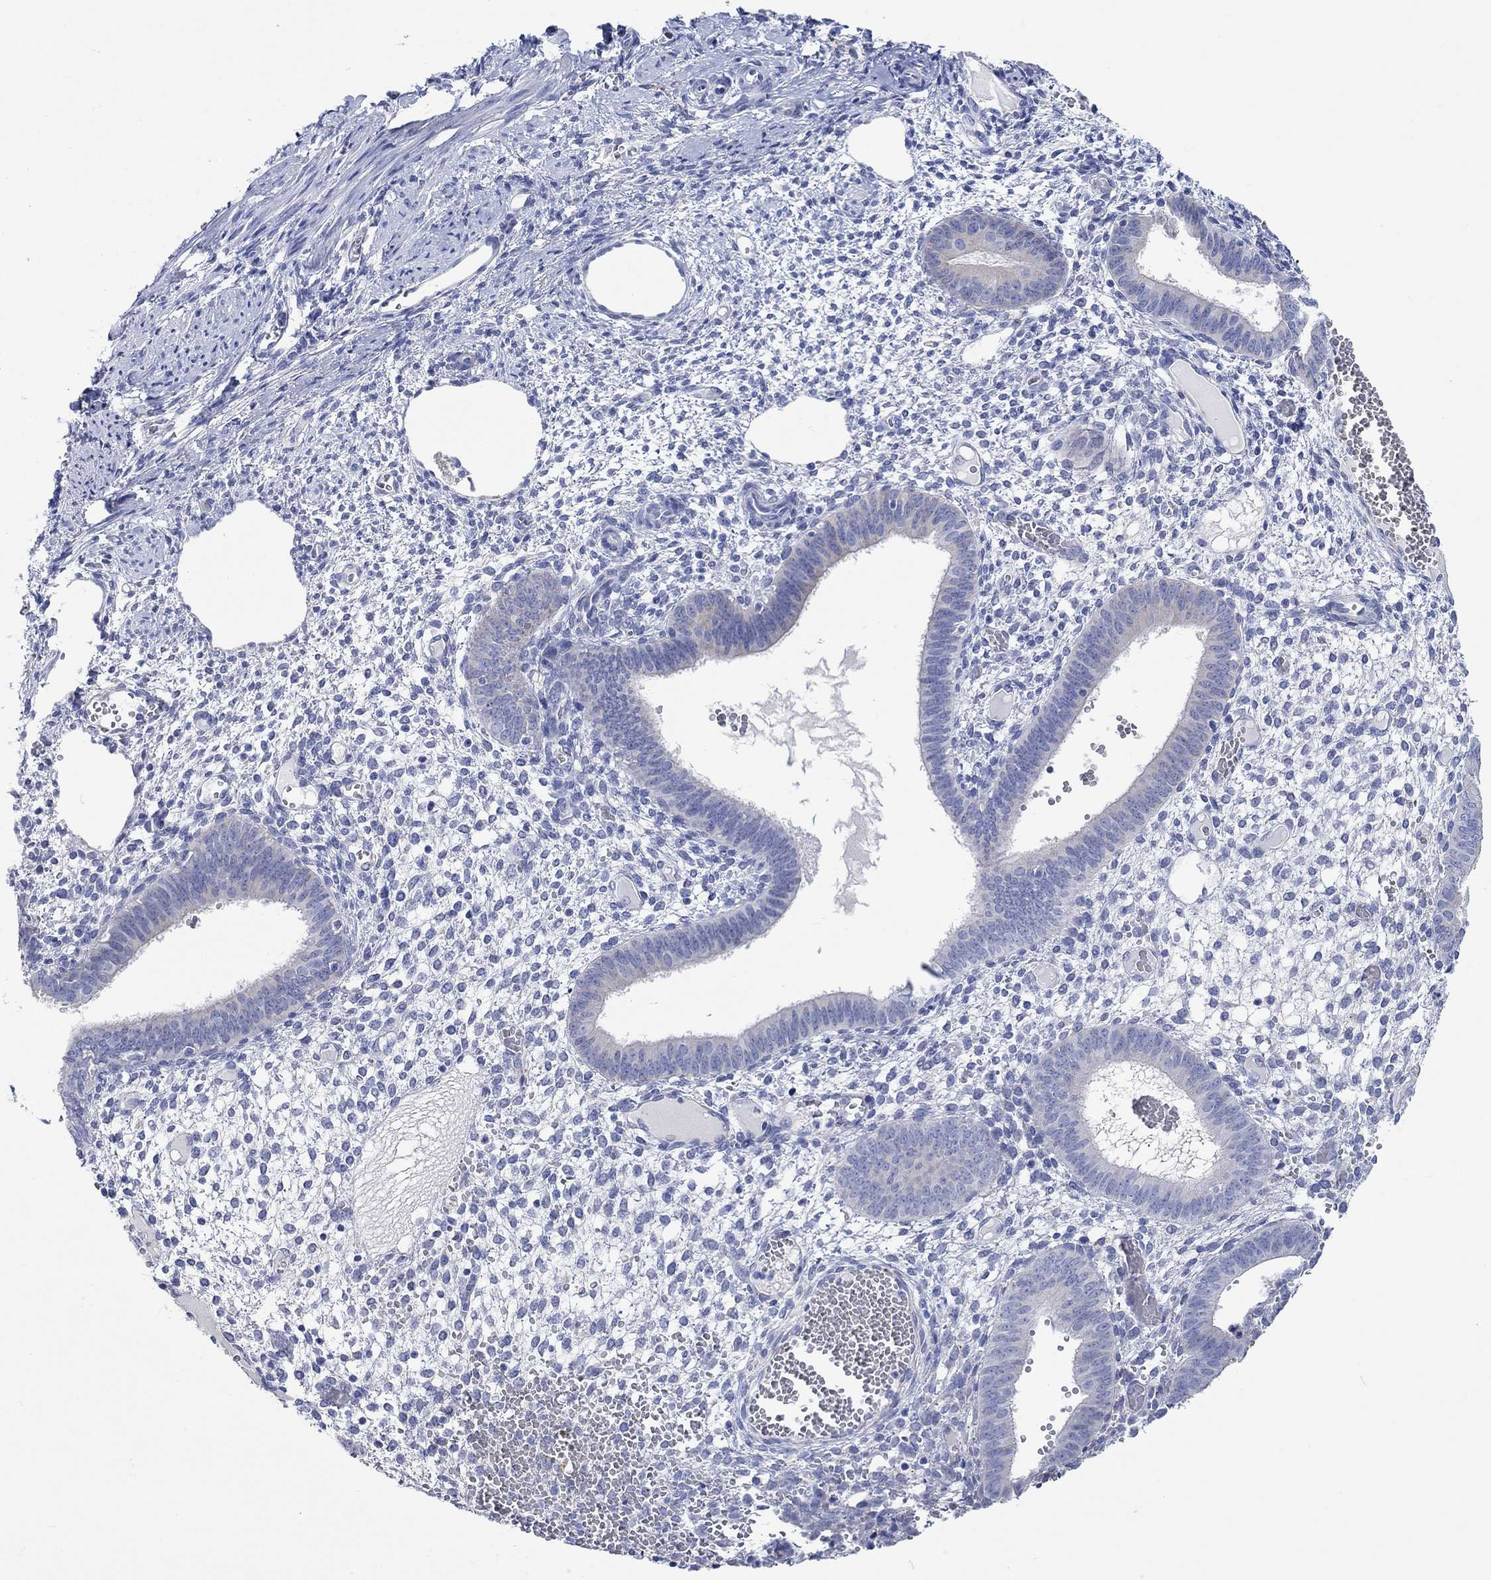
{"staining": {"intensity": "negative", "quantity": "none", "location": "none"}, "tissue": "endometrium", "cell_type": "Cells in endometrial stroma", "image_type": "normal", "snomed": [{"axis": "morphology", "description": "Normal tissue, NOS"}, {"axis": "topography", "description": "Endometrium"}], "caption": "High power microscopy micrograph of an IHC histopathology image of unremarkable endometrium, revealing no significant positivity in cells in endometrial stroma. The staining was performed using DAB (3,3'-diaminobenzidine) to visualize the protein expression in brown, while the nuclei were stained in blue with hematoxylin (Magnification: 20x).", "gene": "P2RY6", "patient": {"sex": "female", "age": 42}}